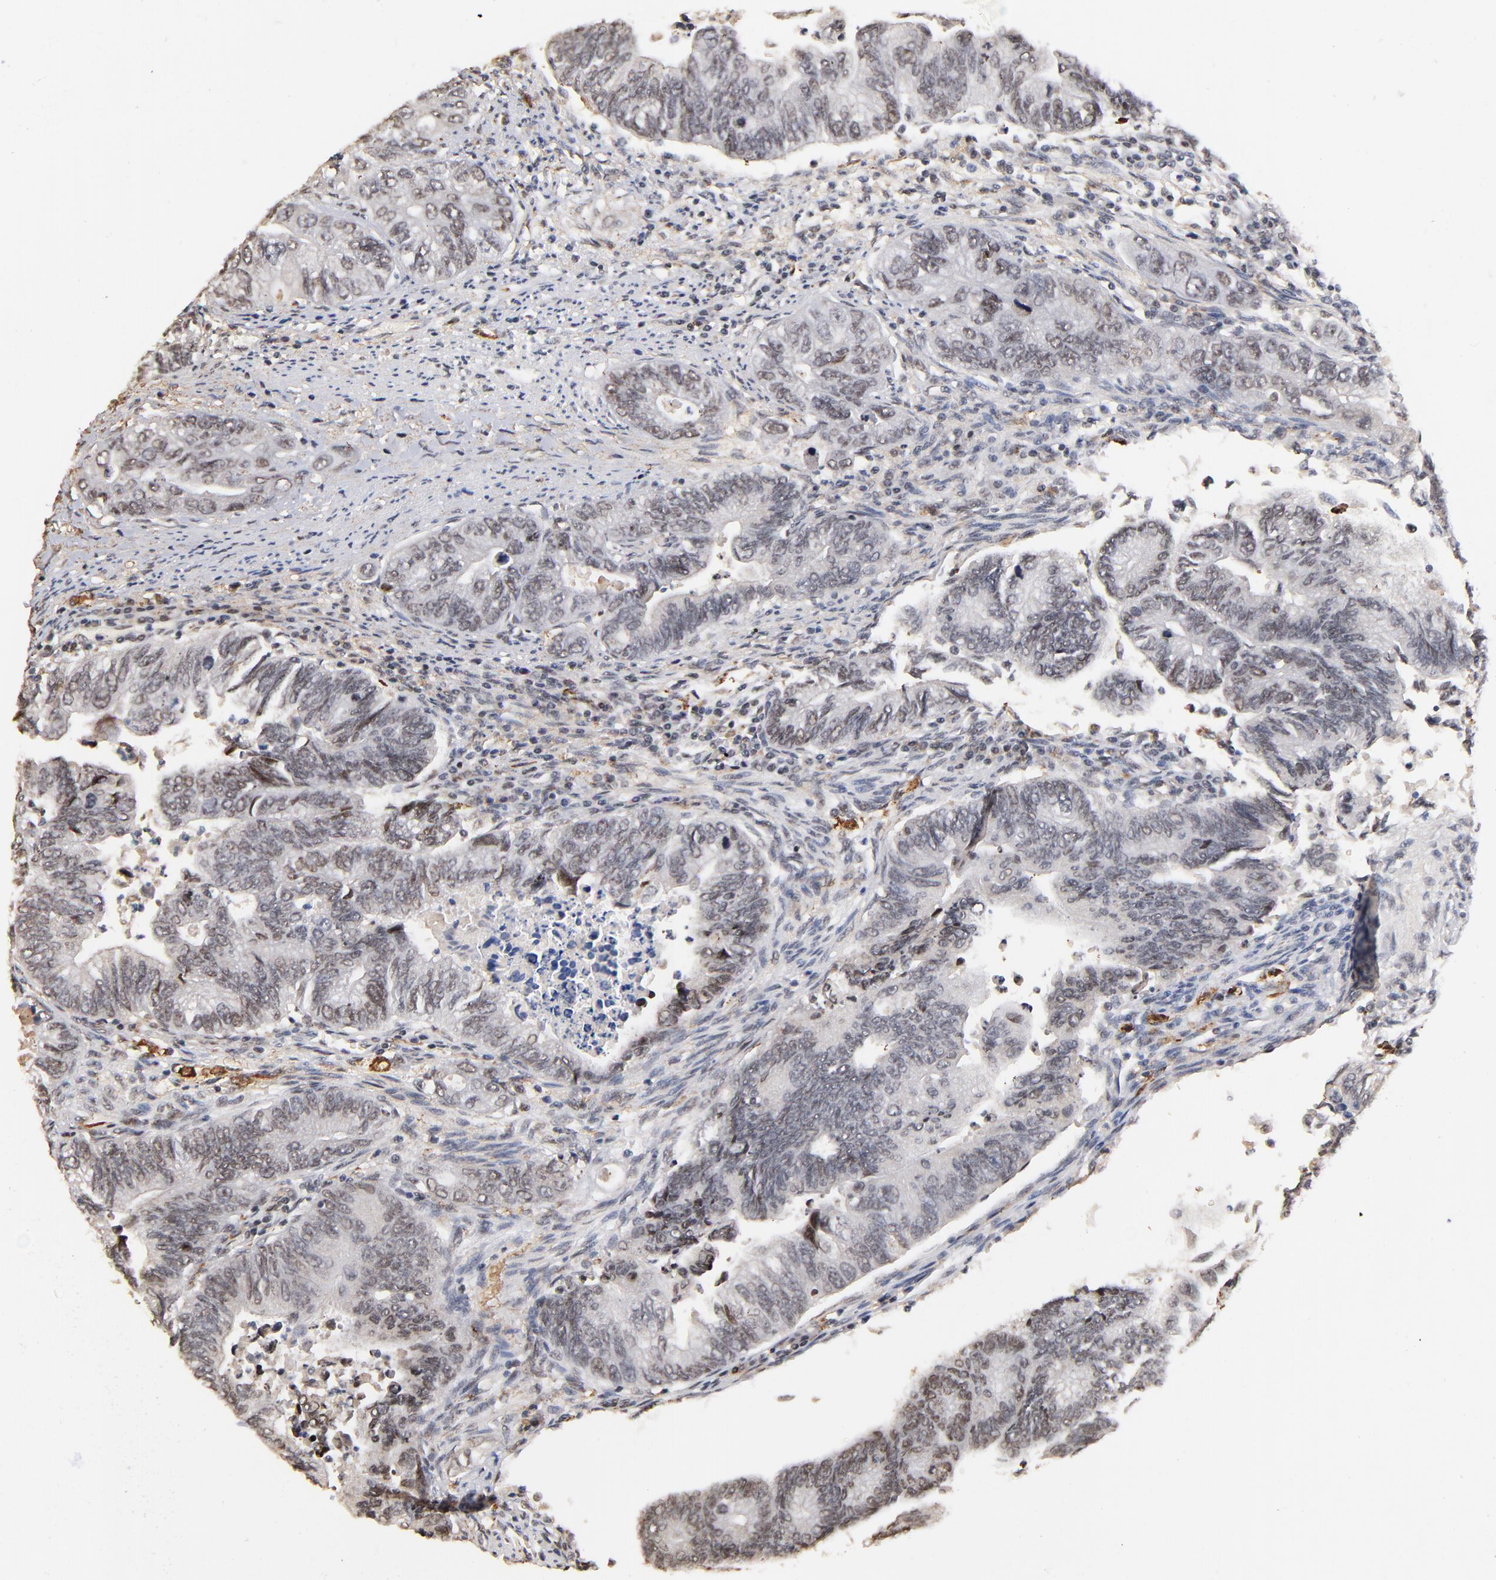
{"staining": {"intensity": "moderate", "quantity": "<25%", "location": "nuclear"}, "tissue": "colorectal cancer", "cell_type": "Tumor cells", "image_type": "cancer", "snomed": [{"axis": "morphology", "description": "Adenocarcinoma, NOS"}, {"axis": "topography", "description": "Colon"}], "caption": "Immunohistochemistry (IHC) of human colorectal cancer demonstrates low levels of moderate nuclear staining in about <25% of tumor cells.", "gene": "ZNF146", "patient": {"sex": "female", "age": 11}}